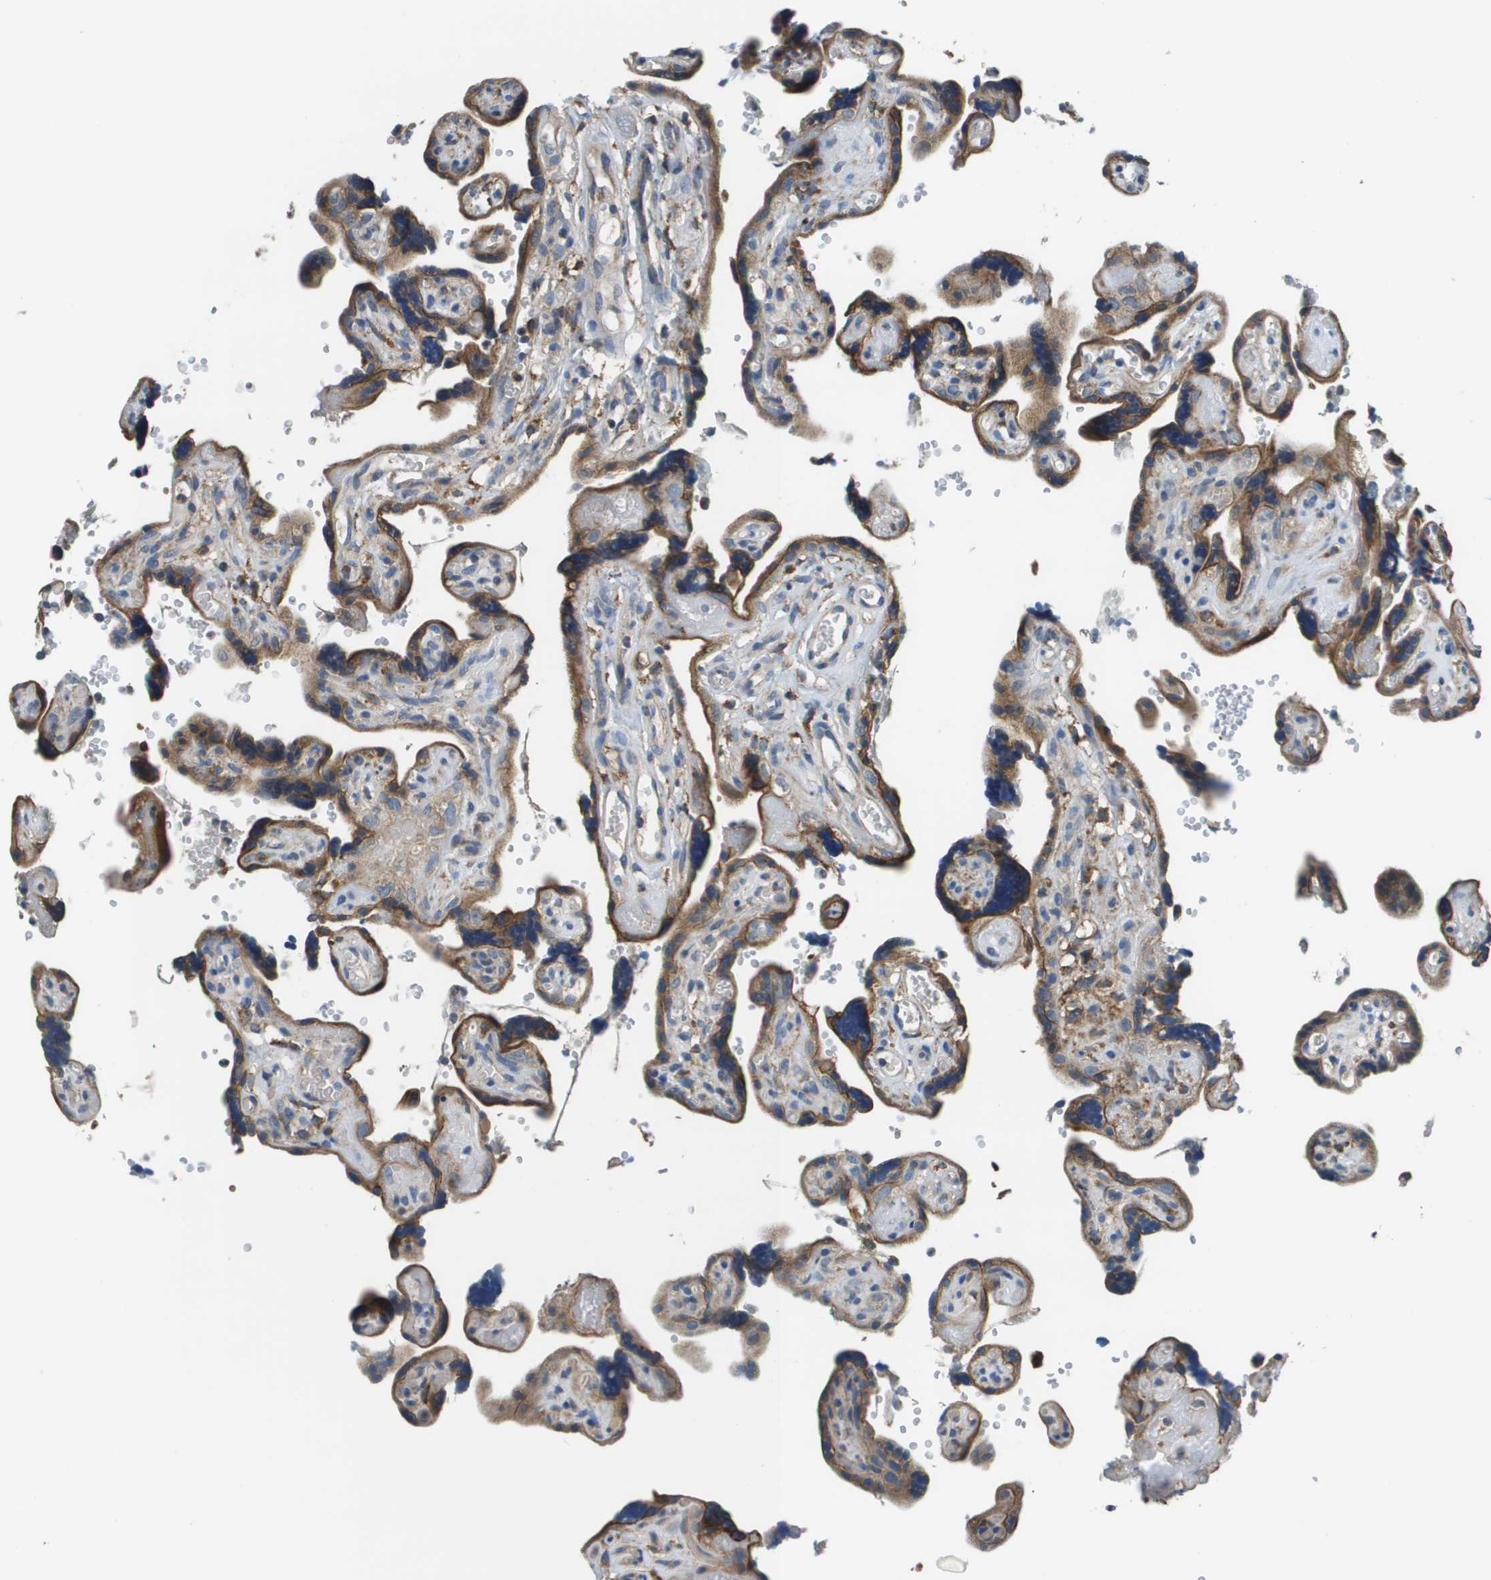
{"staining": {"intensity": "moderate", "quantity": ">75%", "location": "cytoplasmic/membranous"}, "tissue": "placenta", "cell_type": "Decidual cells", "image_type": "normal", "snomed": [{"axis": "morphology", "description": "Normal tissue, NOS"}, {"axis": "topography", "description": "Placenta"}], "caption": "Brown immunohistochemical staining in benign human placenta exhibits moderate cytoplasmic/membranous expression in approximately >75% of decidual cells.", "gene": "CNPY3", "patient": {"sex": "female", "age": 30}}